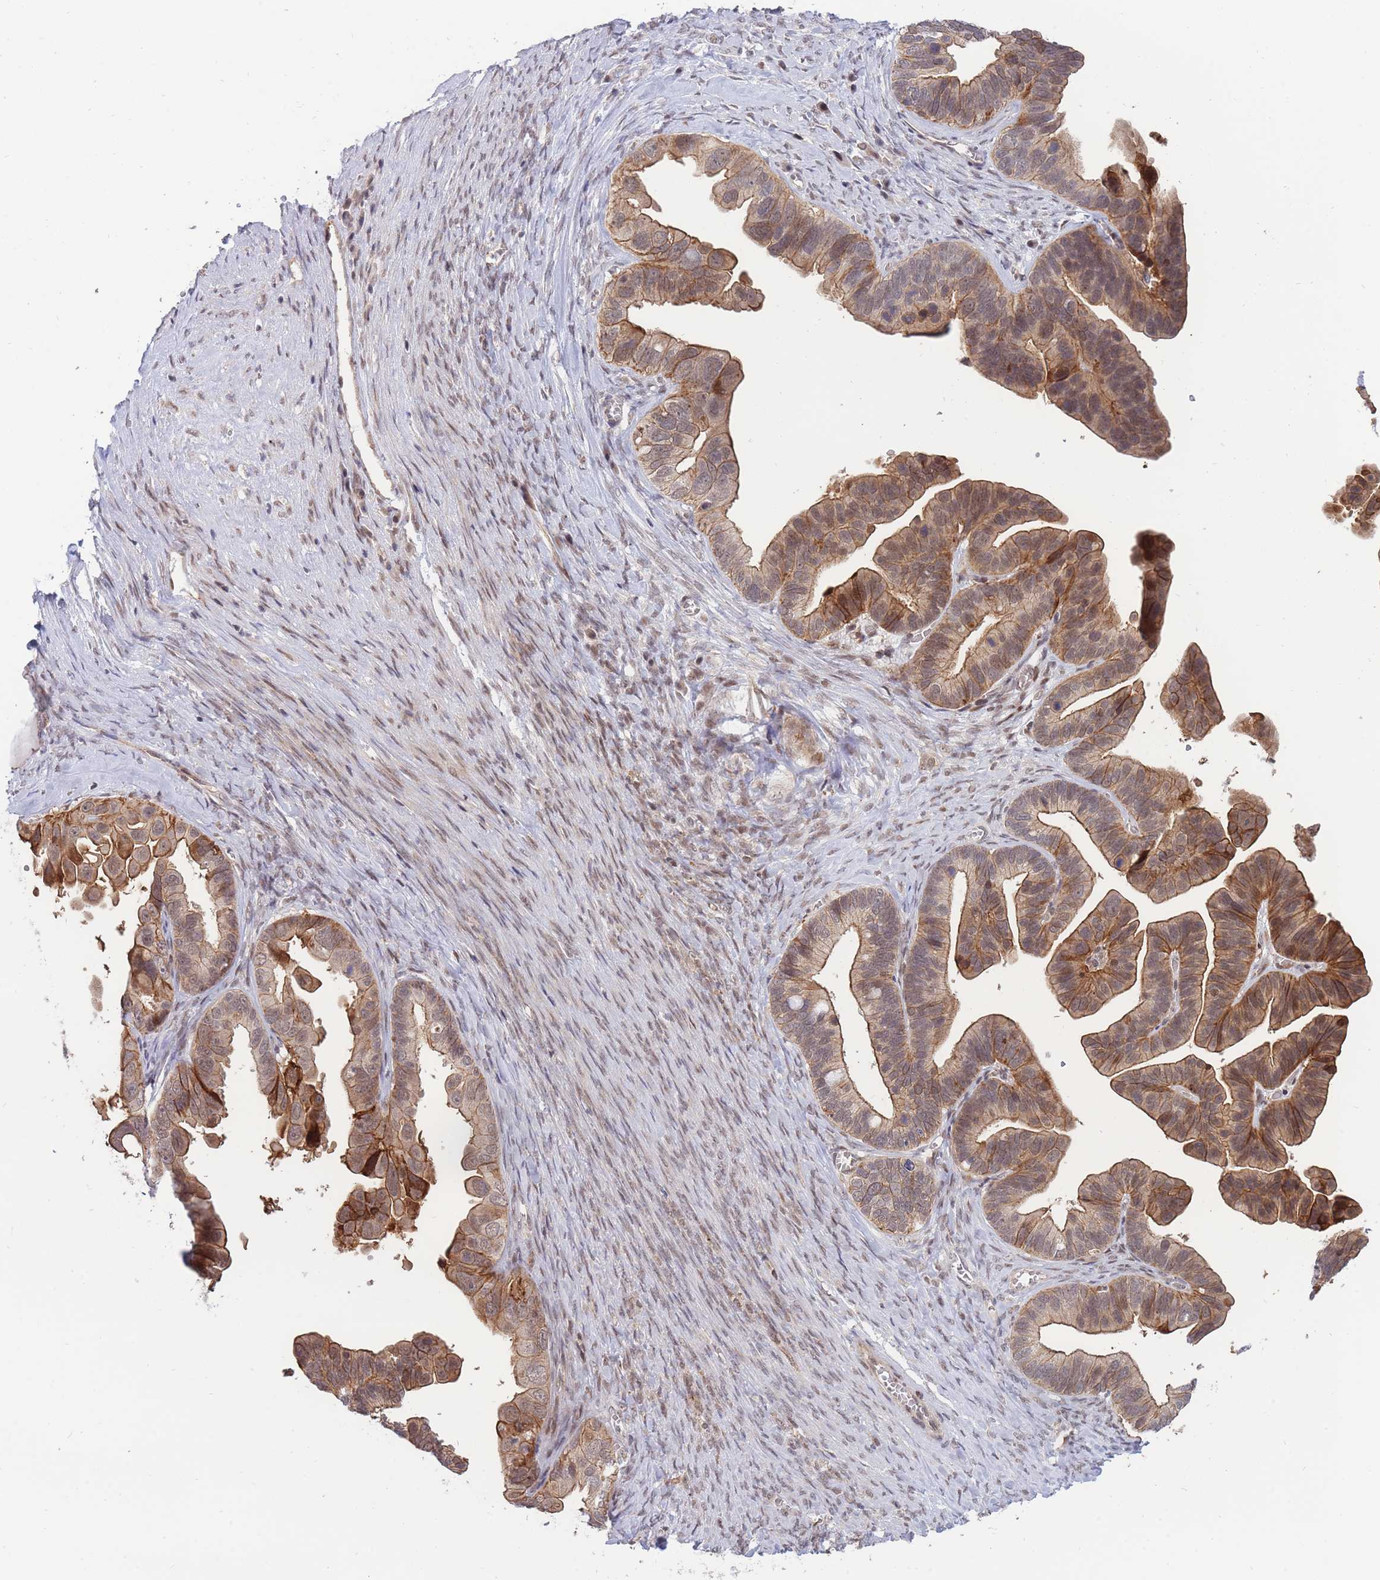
{"staining": {"intensity": "strong", "quantity": ">75%", "location": "cytoplasmic/membranous,nuclear"}, "tissue": "ovarian cancer", "cell_type": "Tumor cells", "image_type": "cancer", "snomed": [{"axis": "morphology", "description": "Cystadenocarcinoma, serous, NOS"}, {"axis": "topography", "description": "Ovary"}], "caption": "Immunohistochemical staining of ovarian serous cystadenocarcinoma demonstrates strong cytoplasmic/membranous and nuclear protein expression in approximately >75% of tumor cells.", "gene": "BOD1L1", "patient": {"sex": "female", "age": 56}}